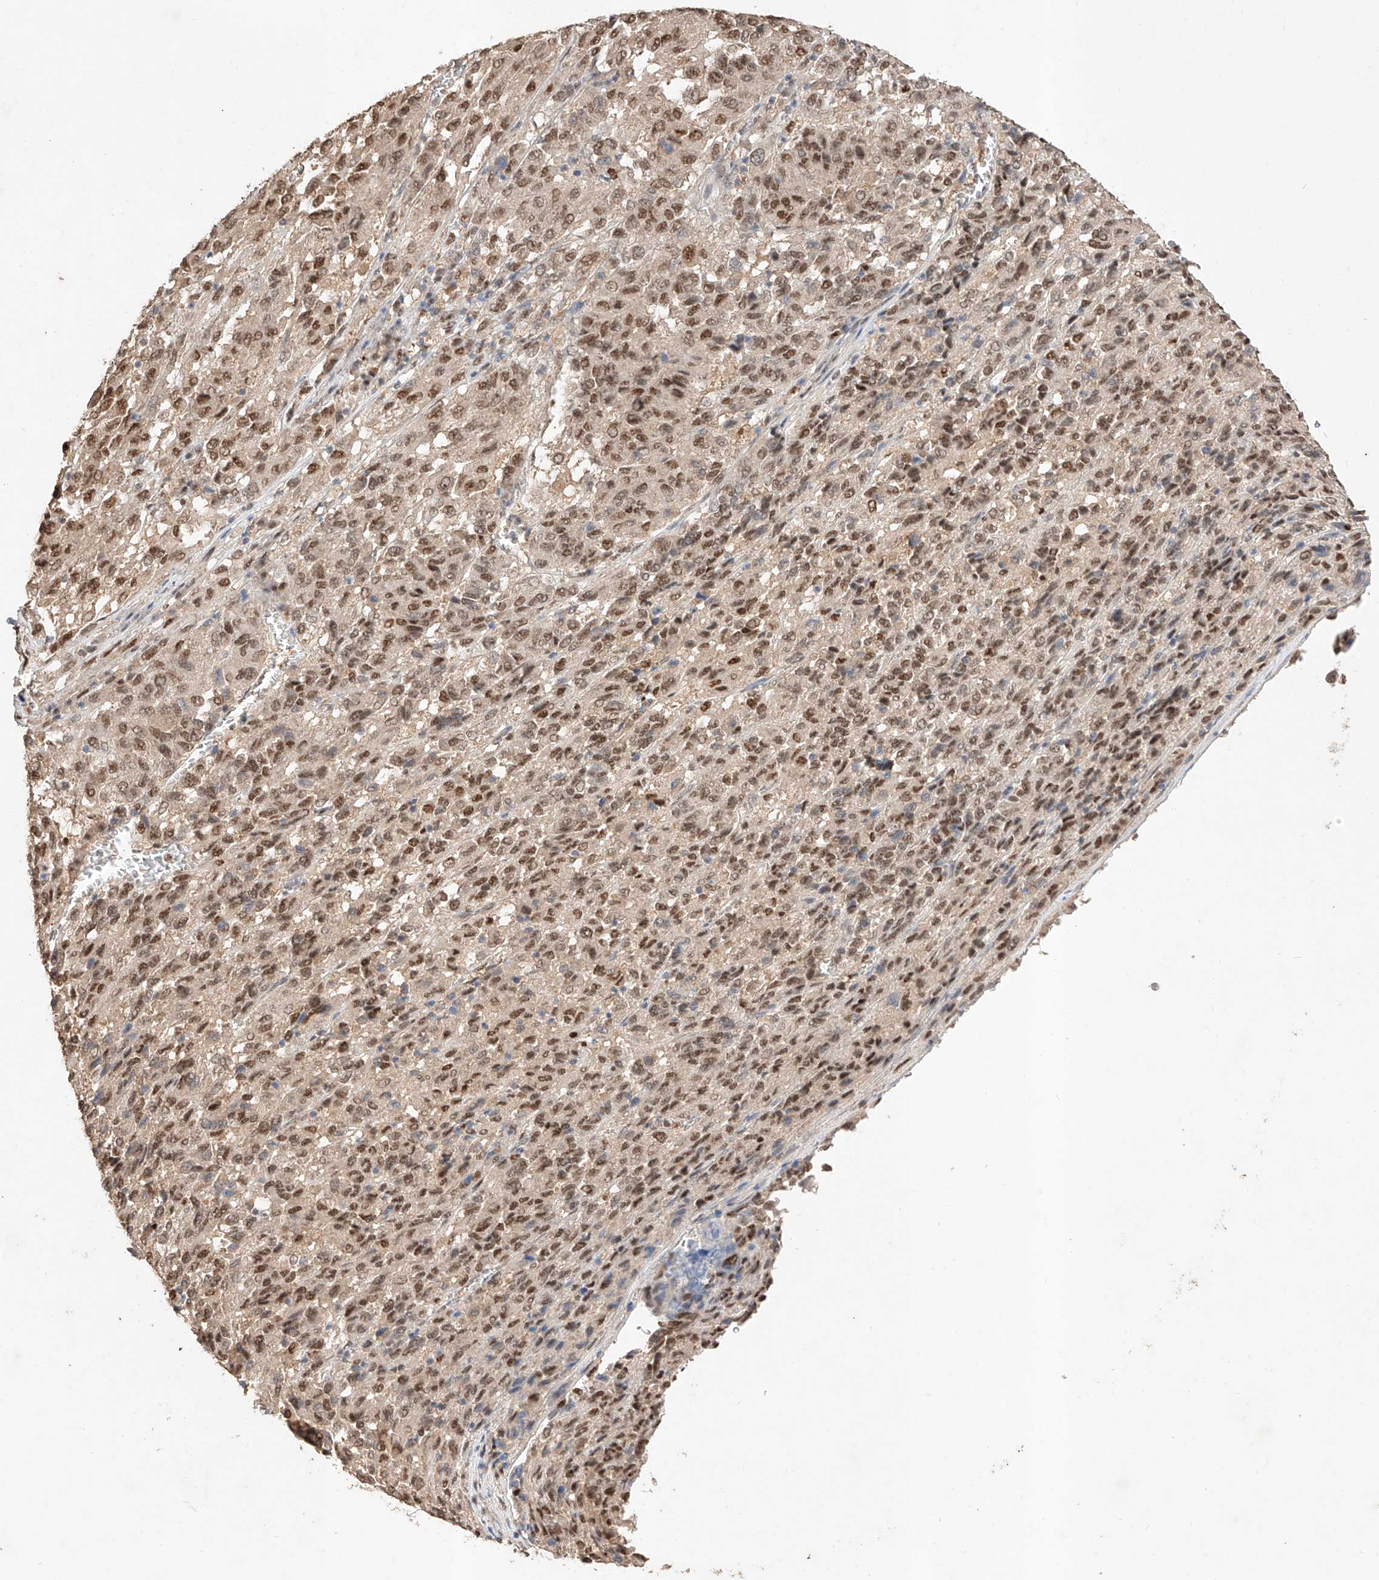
{"staining": {"intensity": "moderate", "quantity": ">75%", "location": "nuclear"}, "tissue": "melanoma", "cell_type": "Tumor cells", "image_type": "cancer", "snomed": [{"axis": "morphology", "description": "Malignant melanoma, Metastatic site"}, {"axis": "topography", "description": "Lung"}], "caption": "Malignant melanoma (metastatic site) stained for a protein (brown) displays moderate nuclear positive positivity in about >75% of tumor cells.", "gene": "APIP", "patient": {"sex": "male", "age": 64}}